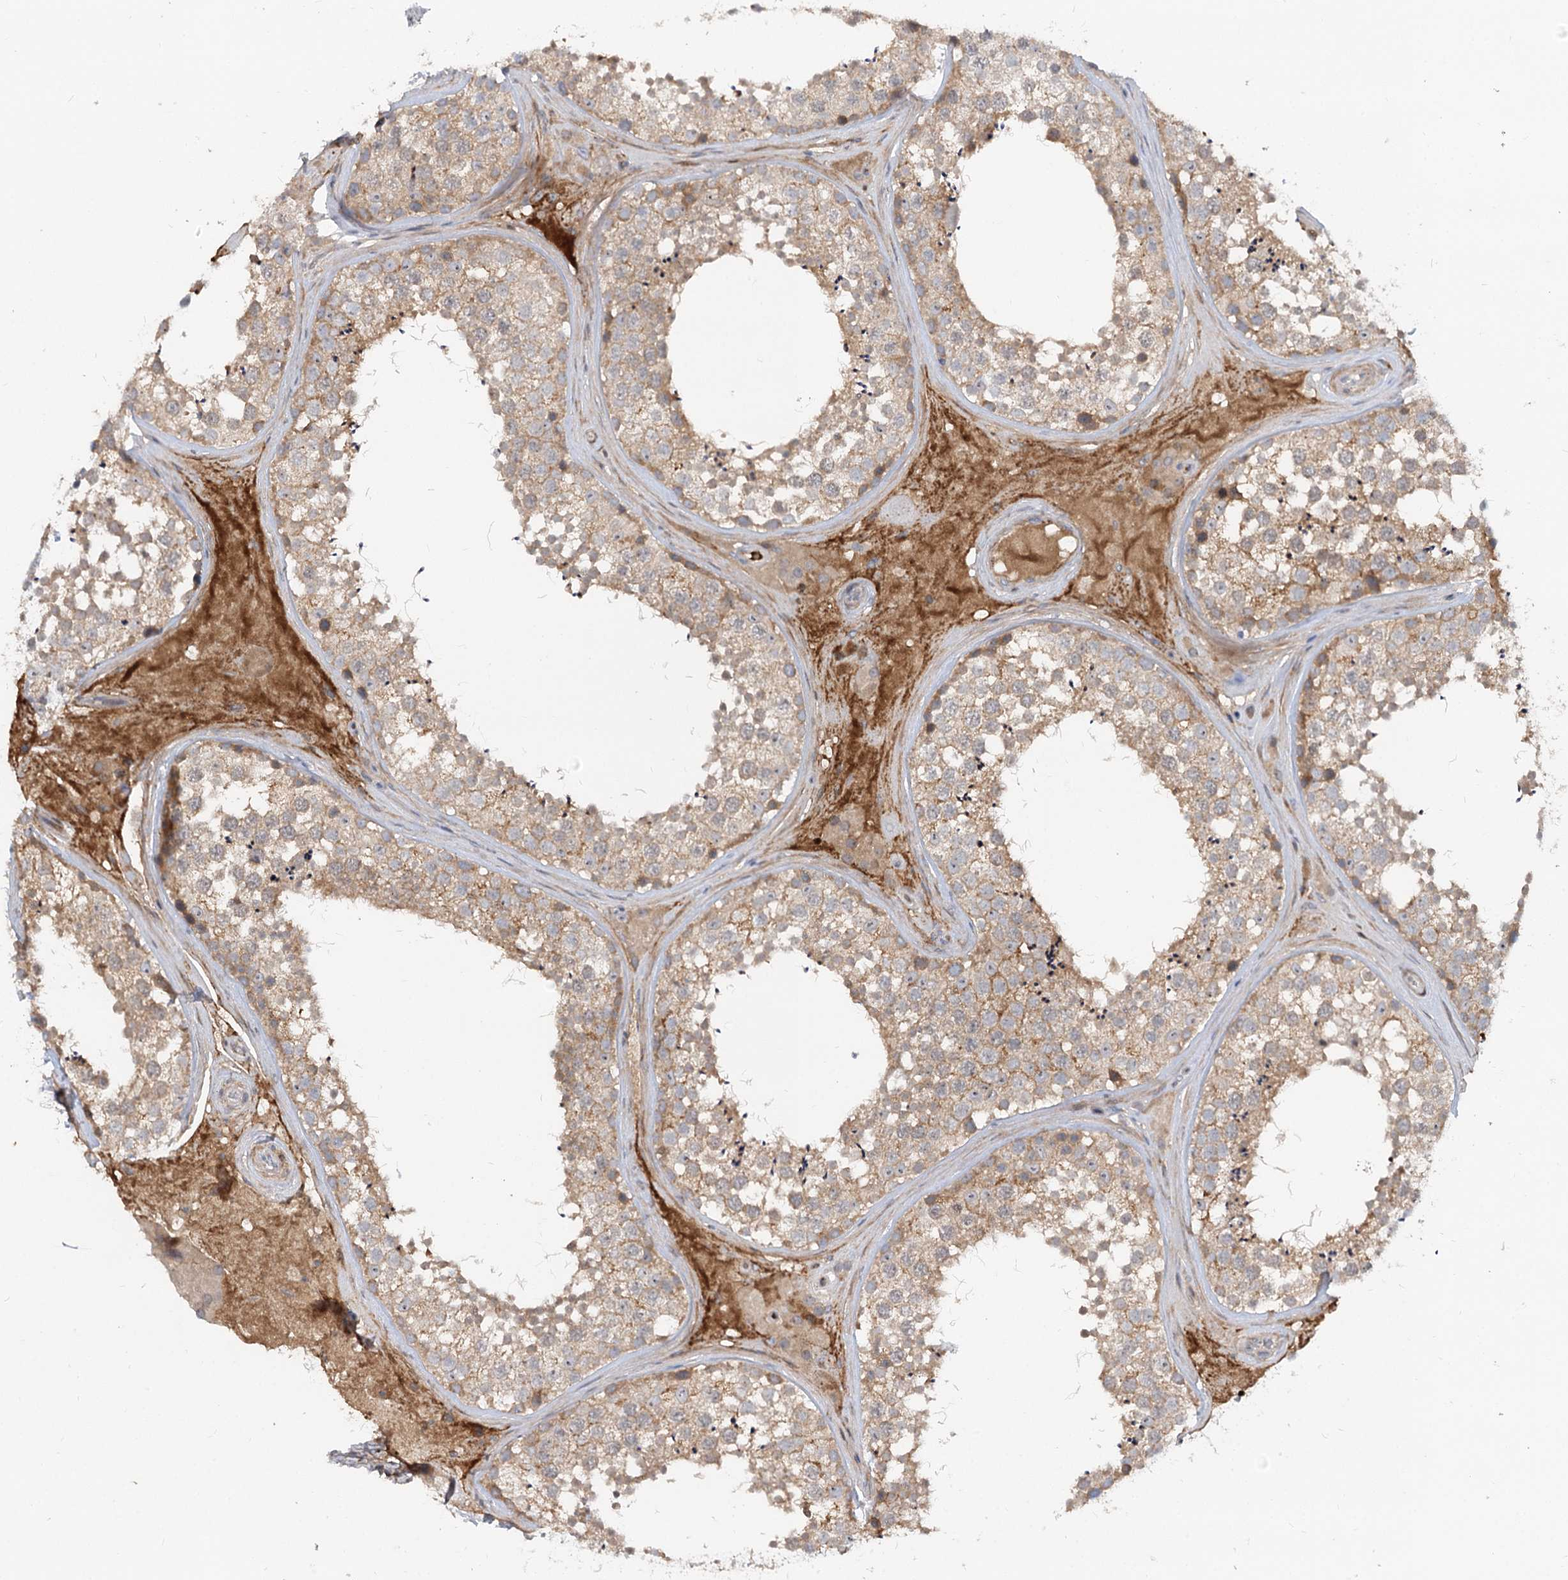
{"staining": {"intensity": "weak", "quantity": ">75%", "location": "cytoplasmic/membranous"}, "tissue": "testis", "cell_type": "Cells in seminiferous ducts", "image_type": "normal", "snomed": [{"axis": "morphology", "description": "Normal tissue, NOS"}, {"axis": "topography", "description": "Testis"}], "caption": "Brown immunohistochemical staining in normal testis demonstrates weak cytoplasmic/membranous expression in about >75% of cells in seminiferous ducts. (DAB (3,3'-diaminobenzidine) = brown stain, brightfield microscopy at high magnification).", "gene": "FGF19", "patient": {"sex": "male", "age": 46}}